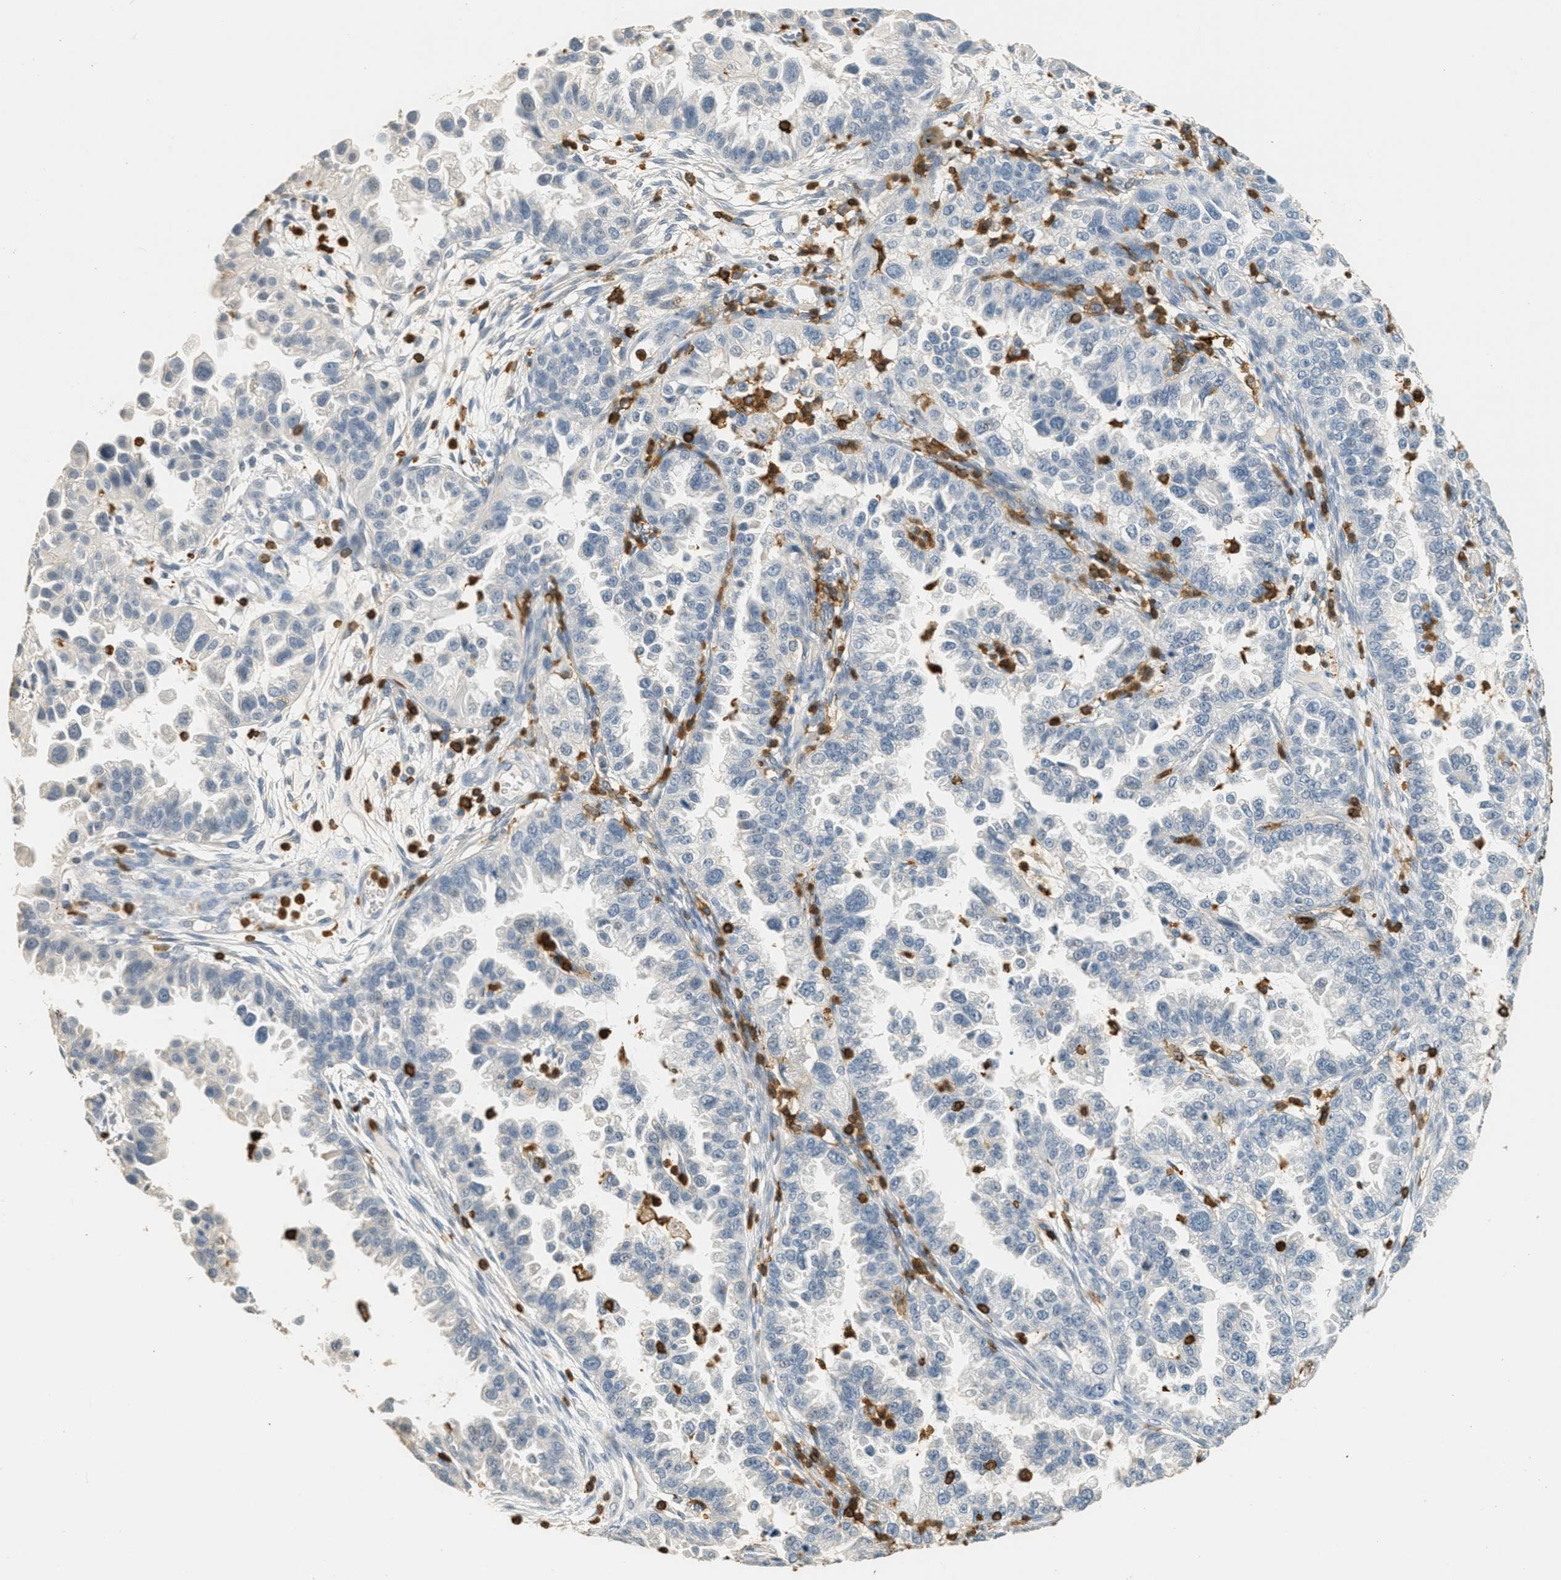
{"staining": {"intensity": "negative", "quantity": "none", "location": "none"}, "tissue": "endometrial cancer", "cell_type": "Tumor cells", "image_type": "cancer", "snomed": [{"axis": "morphology", "description": "Adenocarcinoma, NOS"}, {"axis": "topography", "description": "Endometrium"}], "caption": "Endometrial cancer was stained to show a protein in brown. There is no significant expression in tumor cells.", "gene": "LSP1", "patient": {"sex": "female", "age": 85}}